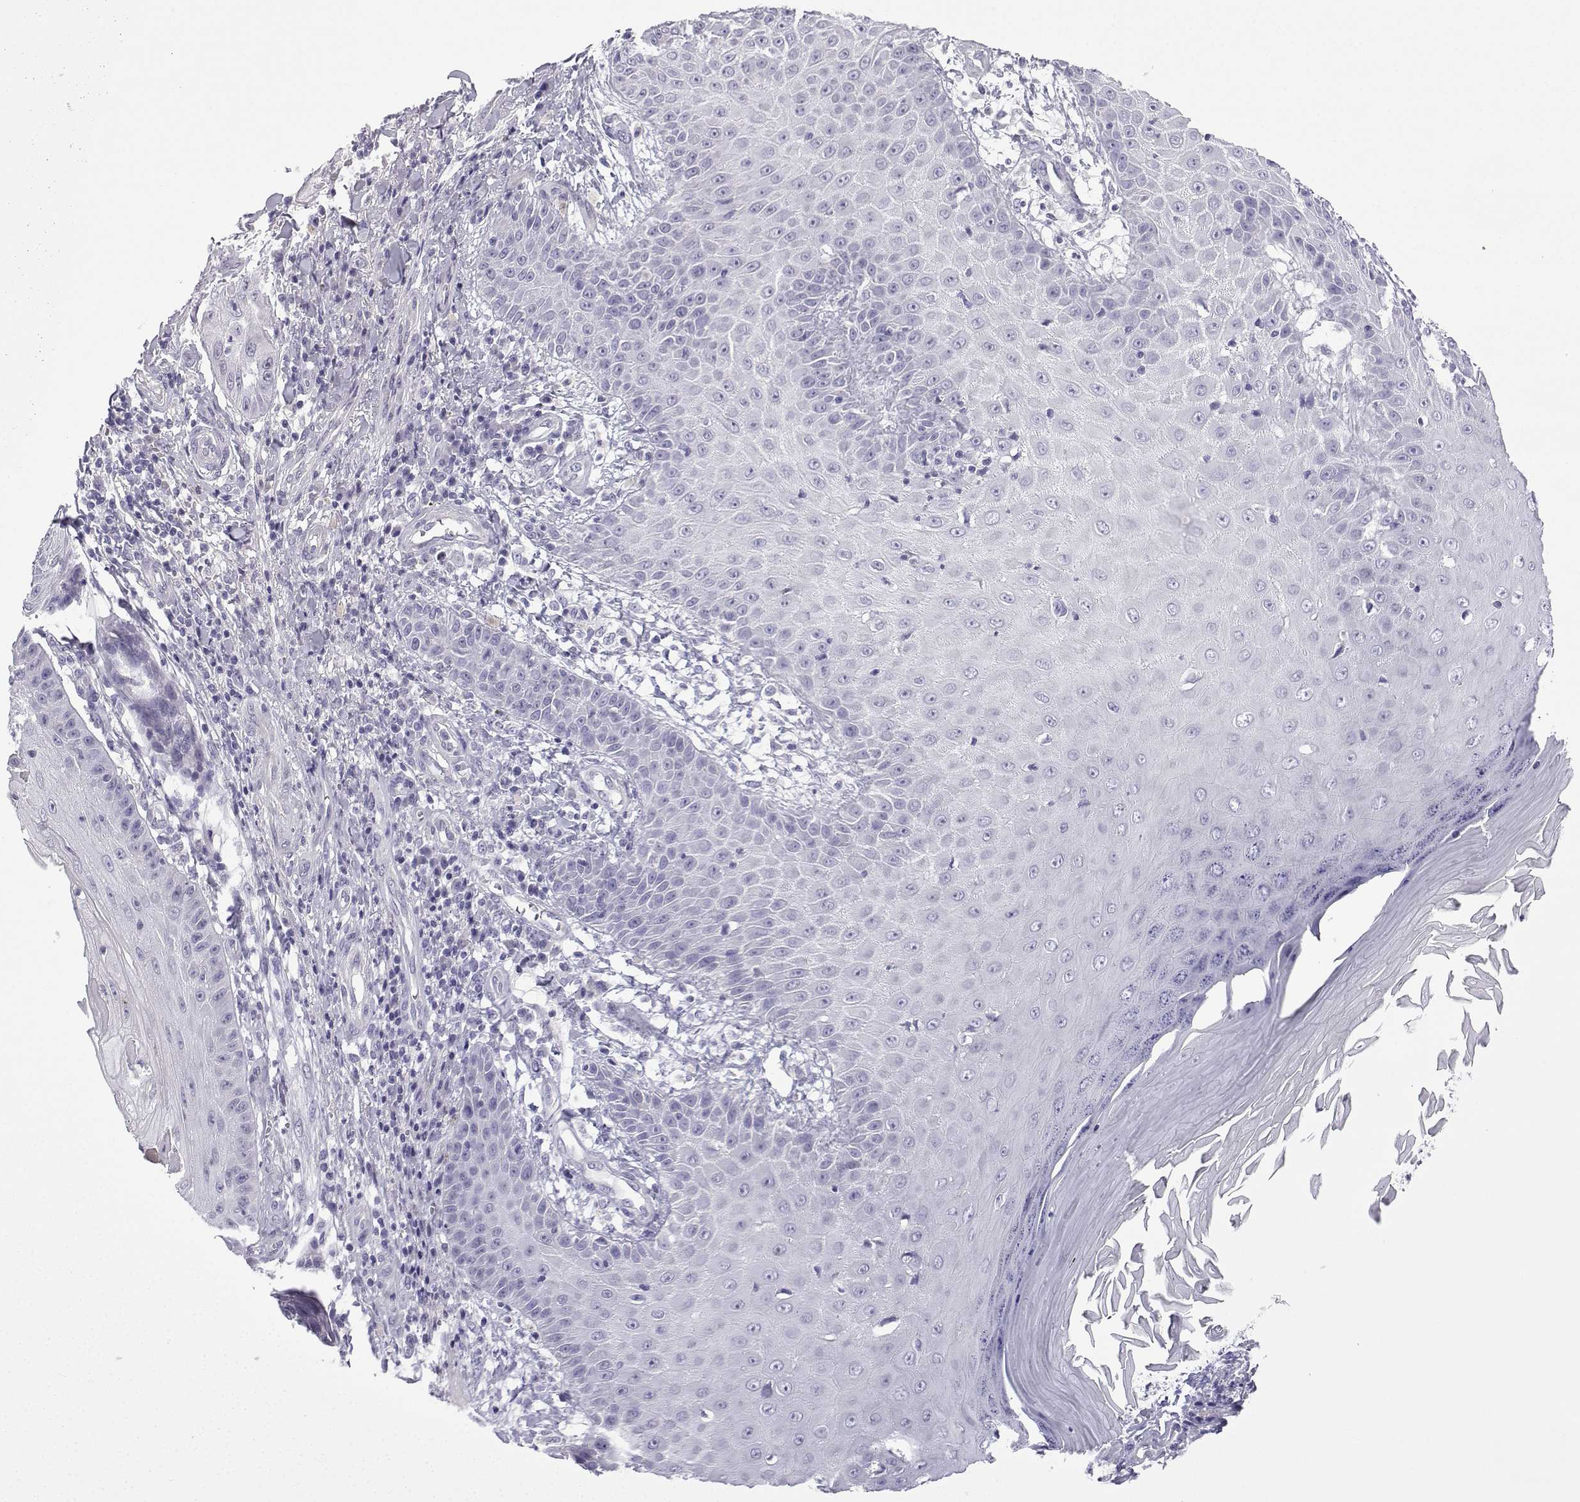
{"staining": {"intensity": "negative", "quantity": "none", "location": "none"}, "tissue": "skin cancer", "cell_type": "Tumor cells", "image_type": "cancer", "snomed": [{"axis": "morphology", "description": "Squamous cell carcinoma, NOS"}, {"axis": "topography", "description": "Skin"}], "caption": "Histopathology image shows no protein expression in tumor cells of skin cancer tissue. Nuclei are stained in blue.", "gene": "SPACA7", "patient": {"sex": "male", "age": 70}}